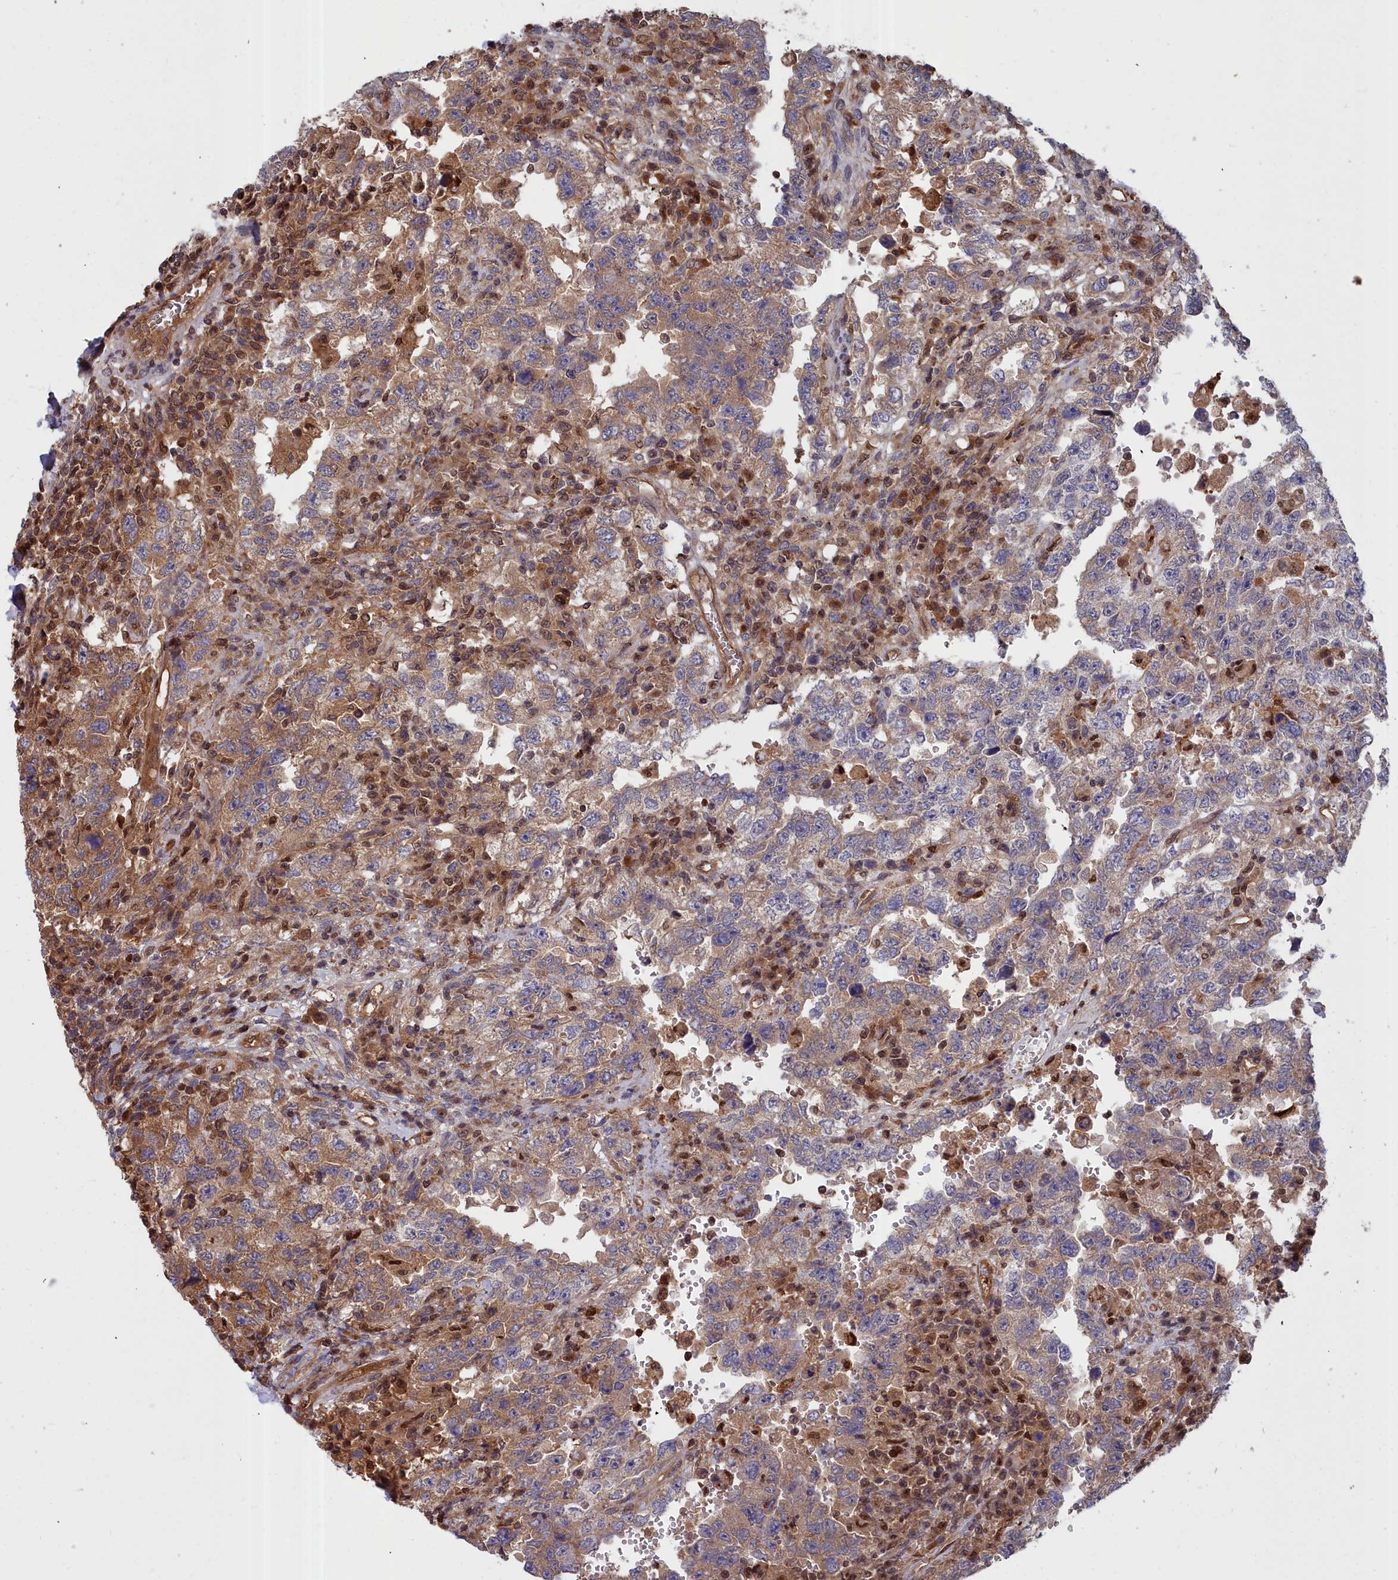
{"staining": {"intensity": "weak", "quantity": ">75%", "location": "cytoplasmic/membranous"}, "tissue": "testis cancer", "cell_type": "Tumor cells", "image_type": "cancer", "snomed": [{"axis": "morphology", "description": "Carcinoma, Embryonal, NOS"}, {"axis": "topography", "description": "Testis"}], "caption": "Protein staining exhibits weak cytoplasmic/membranous staining in about >75% of tumor cells in testis cancer.", "gene": "GFRA2", "patient": {"sex": "male", "age": 26}}